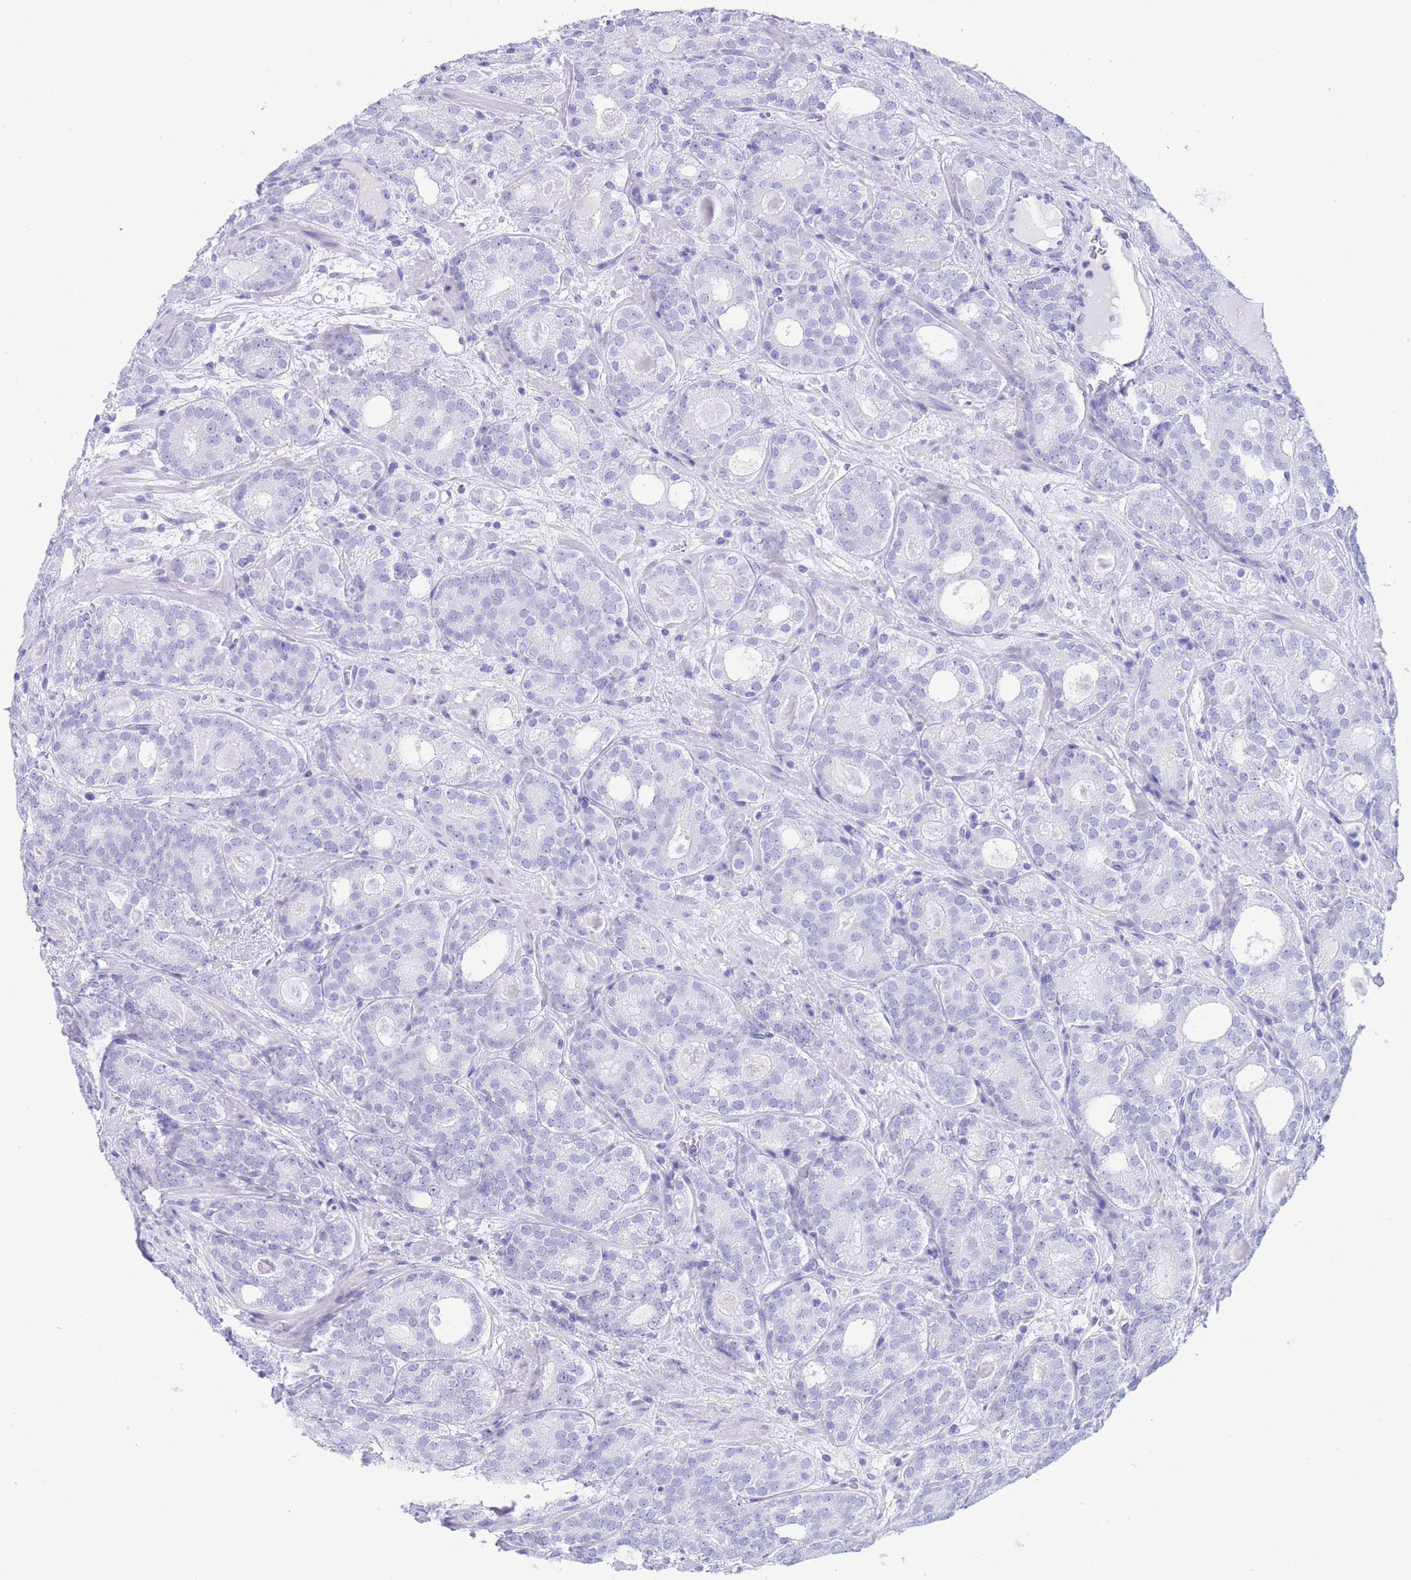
{"staining": {"intensity": "negative", "quantity": "none", "location": "none"}, "tissue": "prostate cancer", "cell_type": "Tumor cells", "image_type": "cancer", "snomed": [{"axis": "morphology", "description": "Adenocarcinoma, High grade"}, {"axis": "topography", "description": "Prostate"}], "caption": "A histopathology image of human prostate cancer is negative for staining in tumor cells. (Stains: DAB immunohistochemistry (IHC) with hematoxylin counter stain, Microscopy: brightfield microscopy at high magnification).", "gene": "SLCO1B3", "patient": {"sex": "male", "age": 64}}